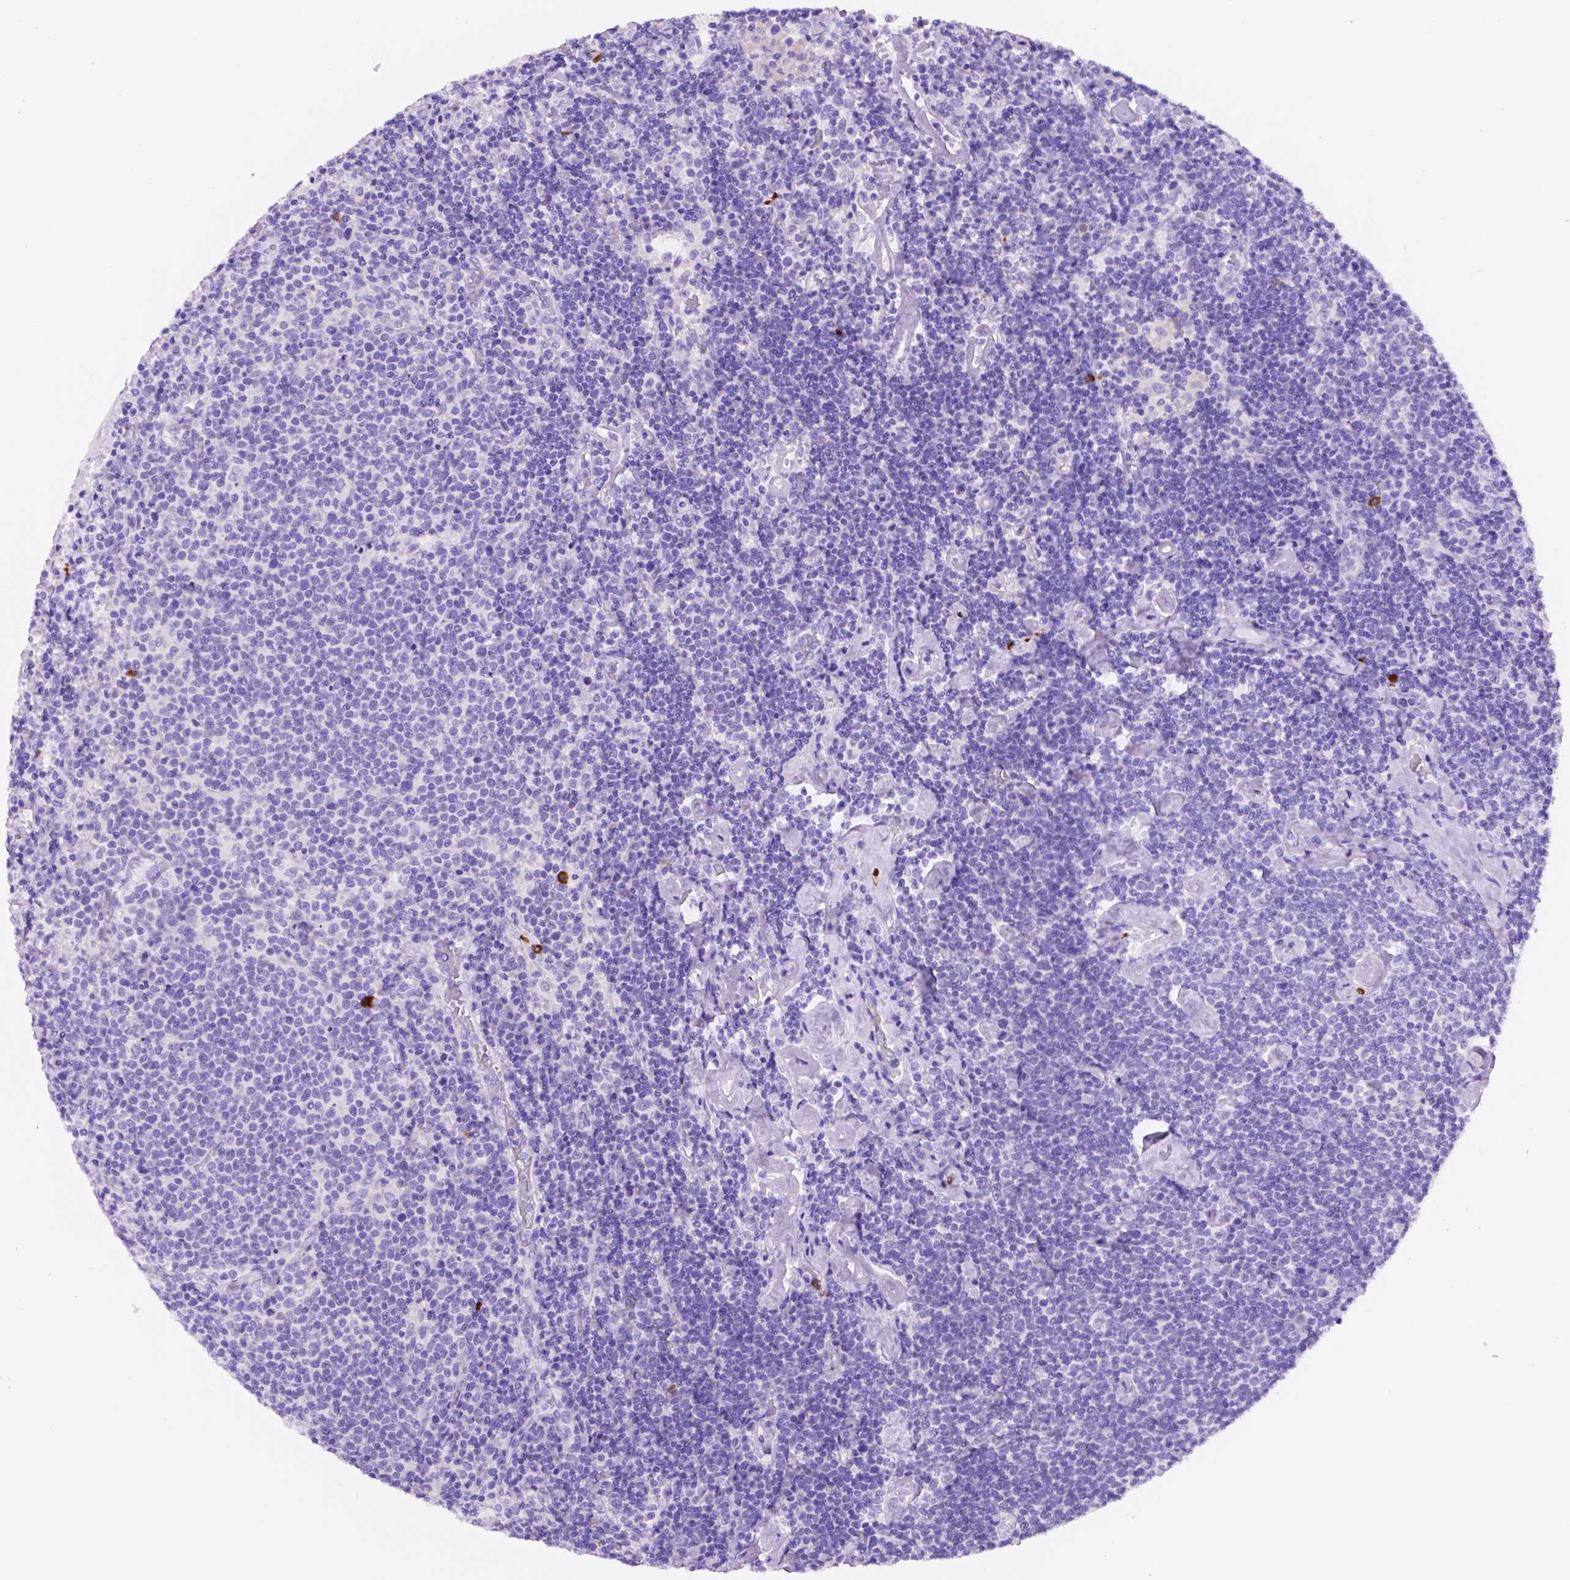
{"staining": {"intensity": "negative", "quantity": "none", "location": "none"}, "tissue": "lymphoma", "cell_type": "Tumor cells", "image_type": "cancer", "snomed": [{"axis": "morphology", "description": "Malignant lymphoma, non-Hodgkin's type, High grade"}, {"axis": "topography", "description": "Lymph node"}], "caption": "High power microscopy photomicrograph of an IHC histopathology image of high-grade malignant lymphoma, non-Hodgkin's type, revealing no significant expression in tumor cells.", "gene": "FOXB2", "patient": {"sex": "male", "age": 61}}